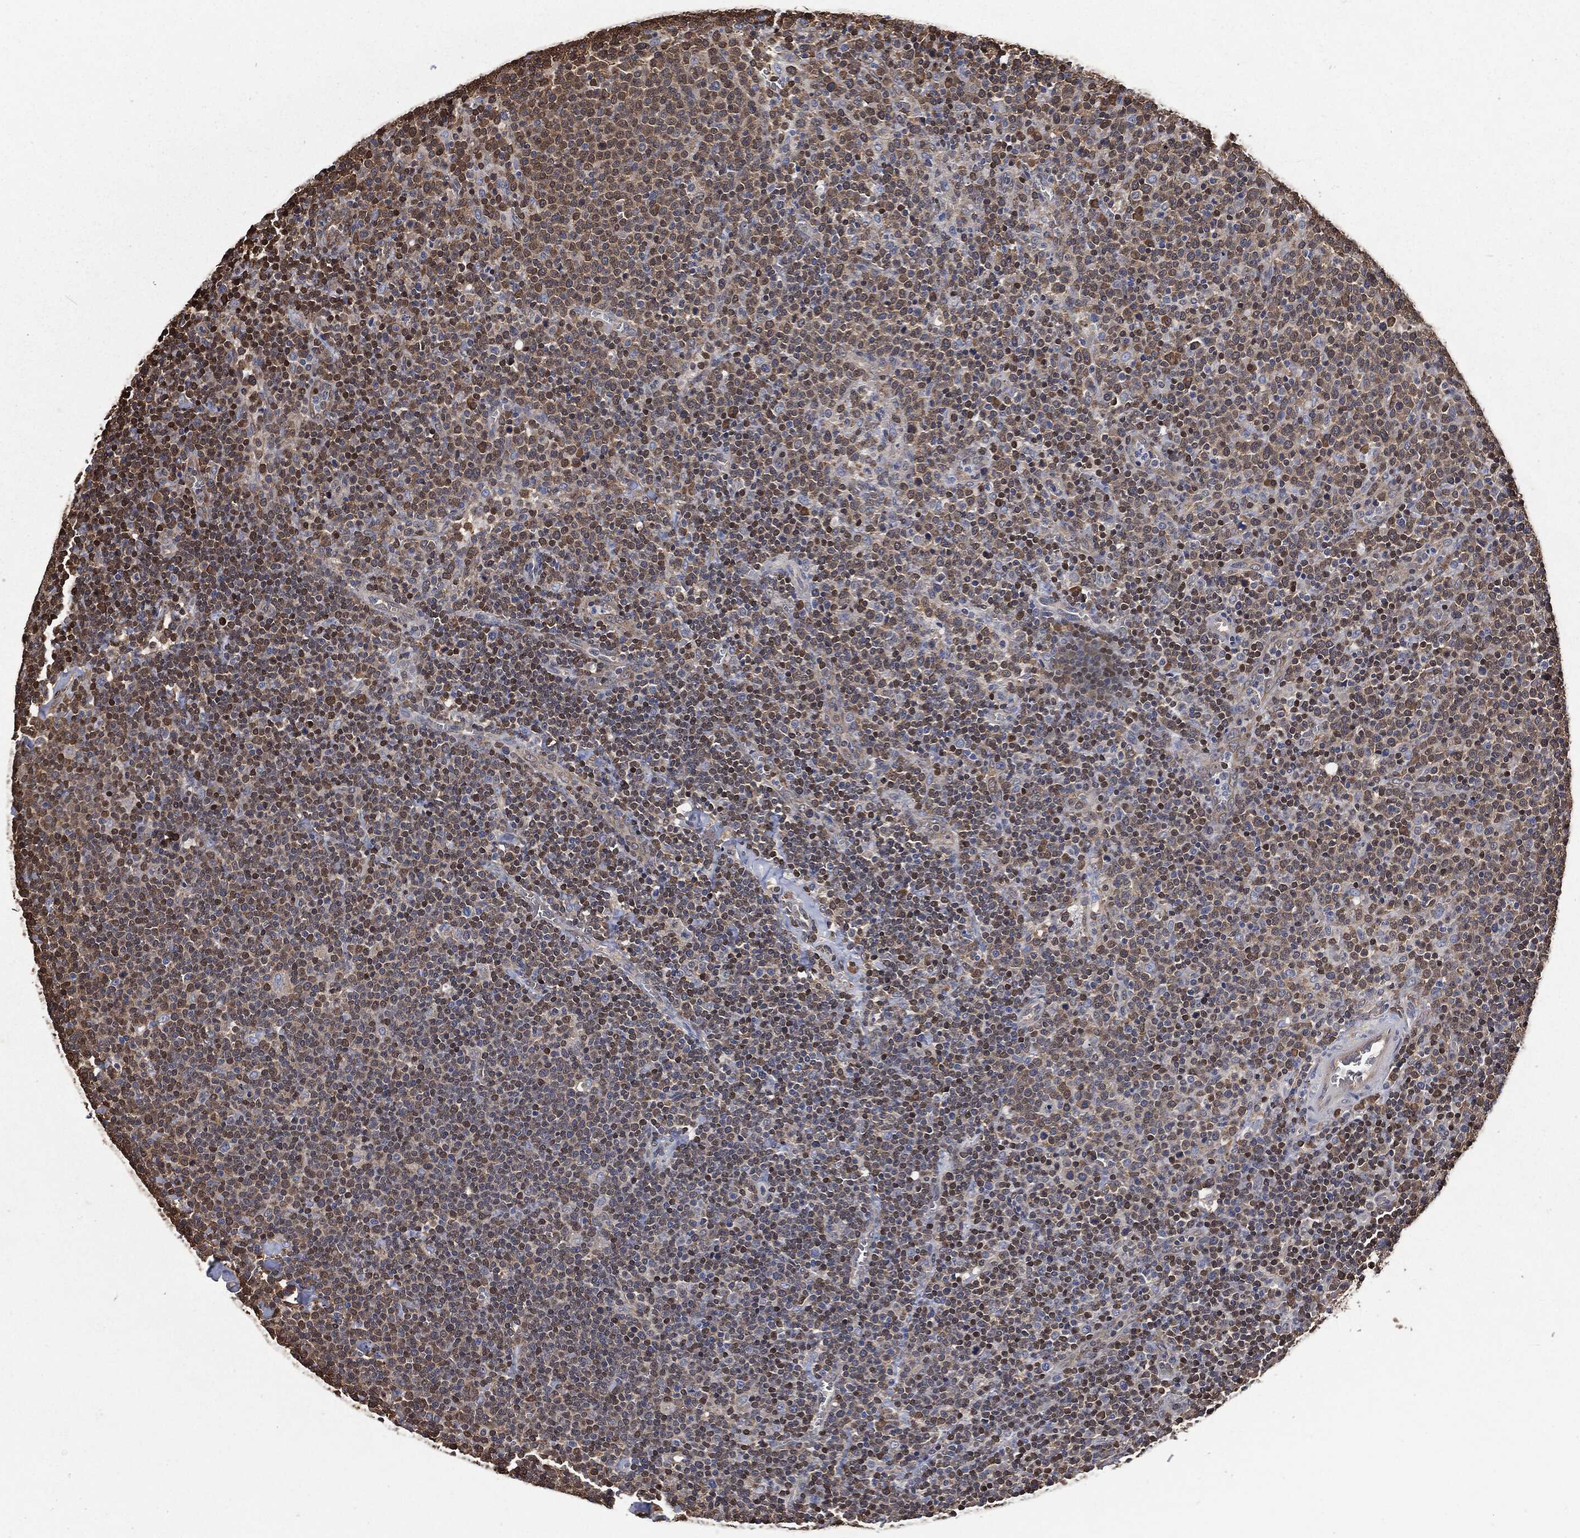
{"staining": {"intensity": "moderate", "quantity": "25%-75%", "location": "cytoplasmic/membranous,nuclear"}, "tissue": "lymphoma", "cell_type": "Tumor cells", "image_type": "cancer", "snomed": [{"axis": "morphology", "description": "Malignant lymphoma, non-Hodgkin's type, High grade"}, {"axis": "topography", "description": "Lymph node"}], "caption": "IHC histopathology image of neoplastic tissue: human malignant lymphoma, non-Hodgkin's type (high-grade) stained using immunohistochemistry shows medium levels of moderate protein expression localized specifically in the cytoplasmic/membranous and nuclear of tumor cells, appearing as a cytoplasmic/membranous and nuclear brown color.", "gene": "PRDX4", "patient": {"sex": "male", "age": 61}}